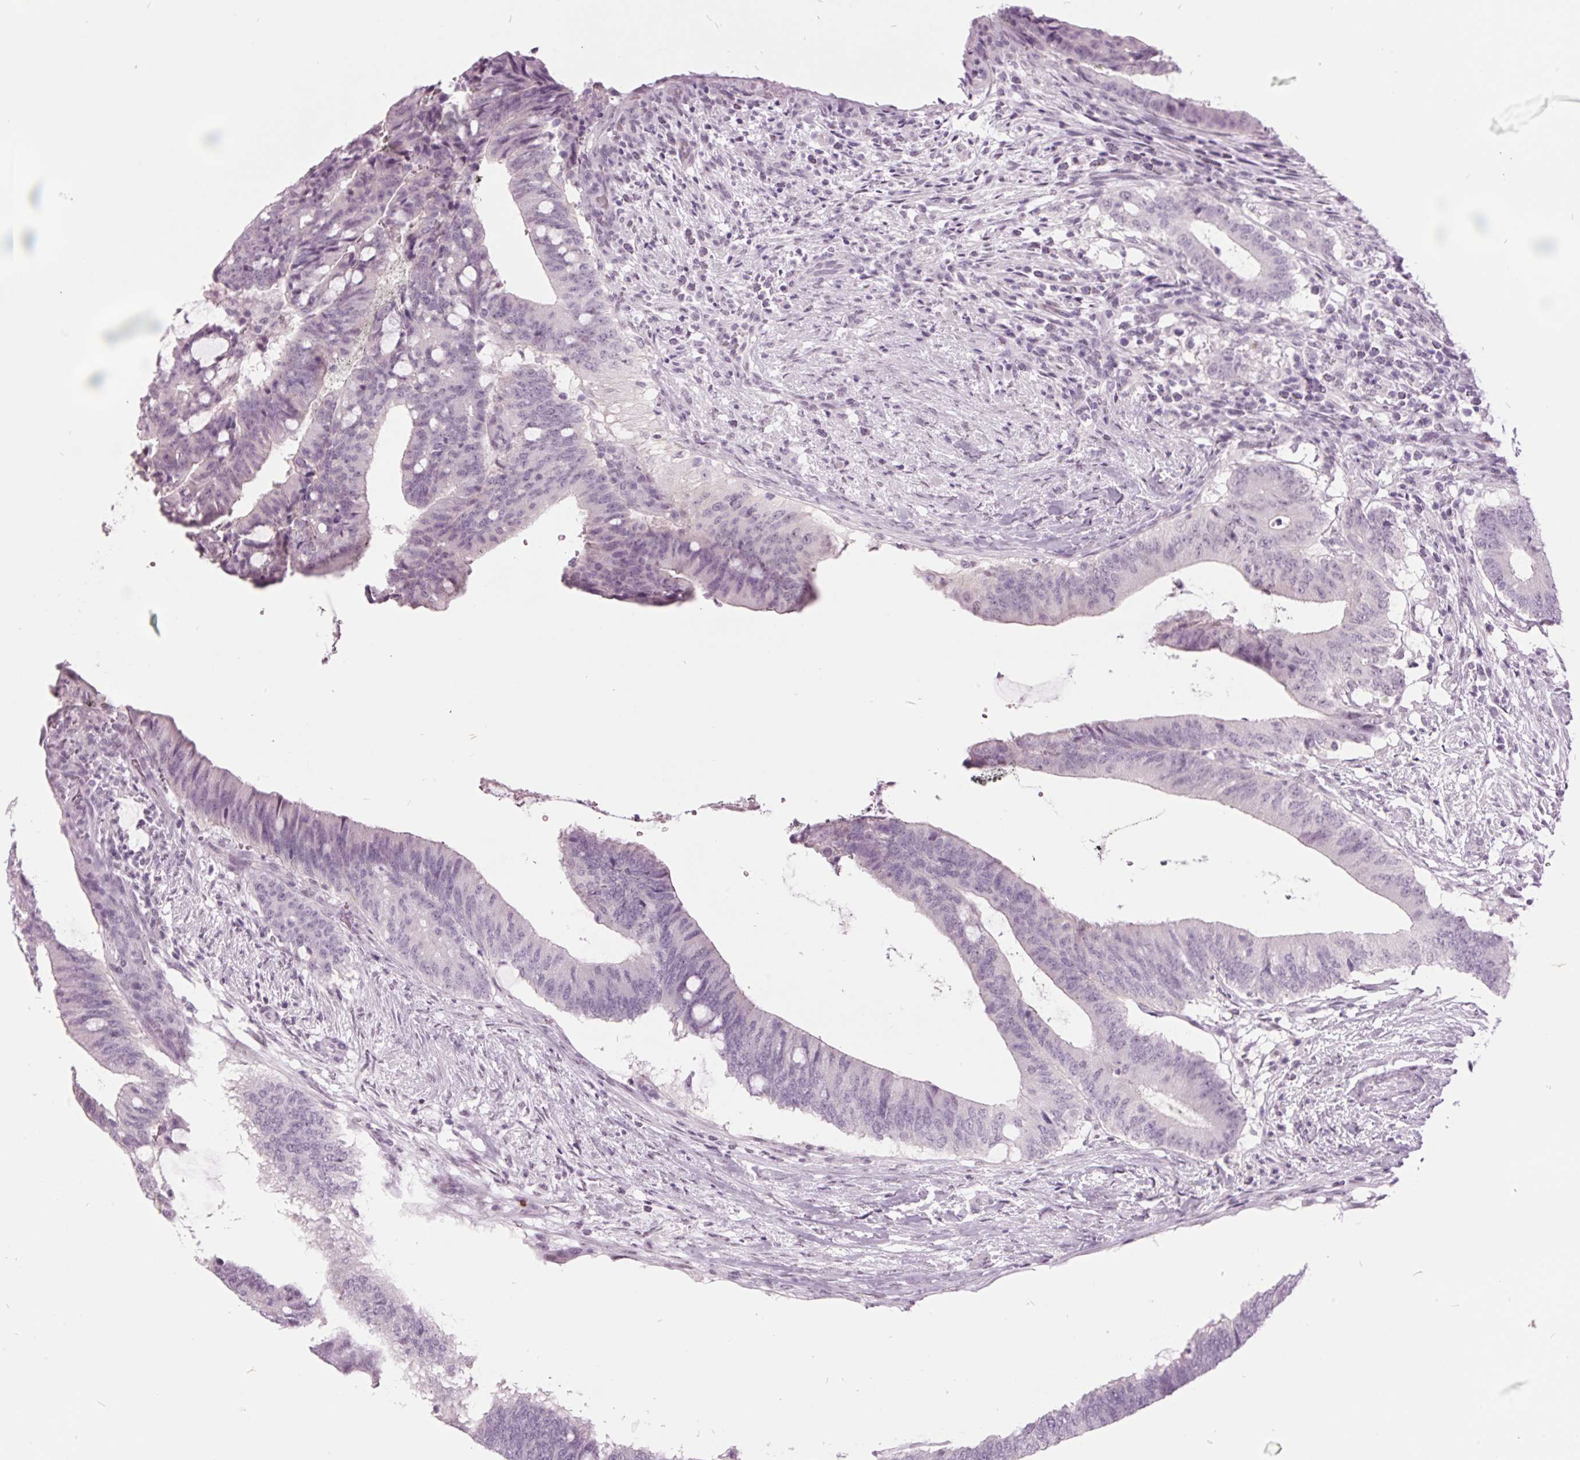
{"staining": {"intensity": "negative", "quantity": "none", "location": "none"}, "tissue": "colorectal cancer", "cell_type": "Tumor cells", "image_type": "cancer", "snomed": [{"axis": "morphology", "description": "Adenocarcinoma, NOS"}, {"axis": "topography", "description": "Colon"}], "caption": "Colorectal cancer (adenocarcinoma) was stained to show a protein in brown. There is no significant positivity in tumor cells.", "gene": "ODAD2", "patient": {"sex": "female", "age": 43}}